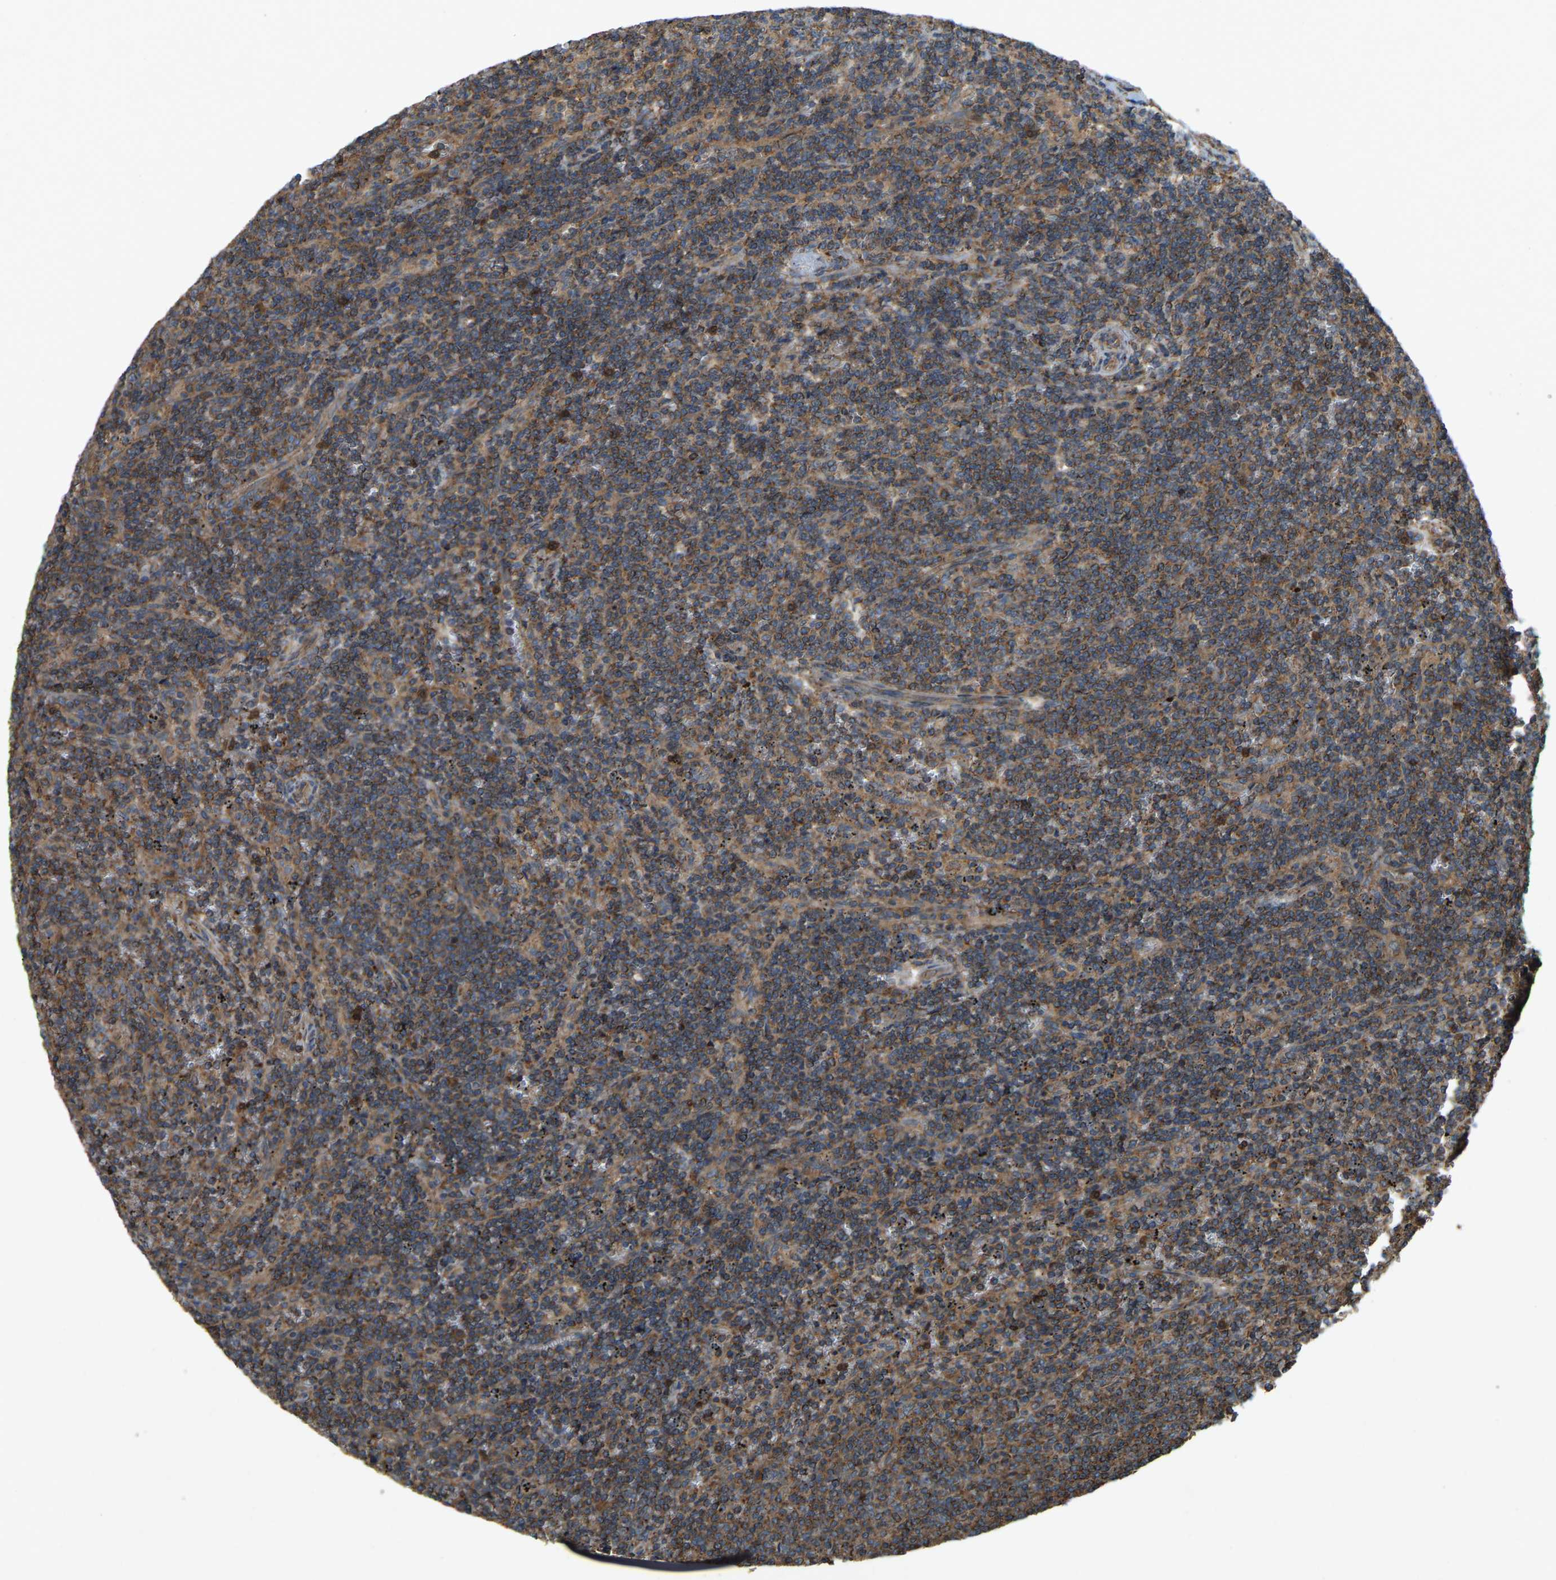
{"staining": {"intensity": "moderate", "quantity": ">75%", "location": "cytoplasmic/membranous"}, "tissue": "lymphoma", "cell_type": "Tumor cells", "image_type": "cancer", "snomed": [{"axis": "morphology", "description": "Malignant lymphoma, non-Hodgkin's type, Low grade"}, {"axis": "topography", "description": "Spleen"}], "caption": "The image shows a brown stain indicating the presence of a protein in the cytoplasmic/membranous of tumor cells in lymphoma.", "gene": "SAMD9L", "patient": {"sex": "female", "age": 50}}